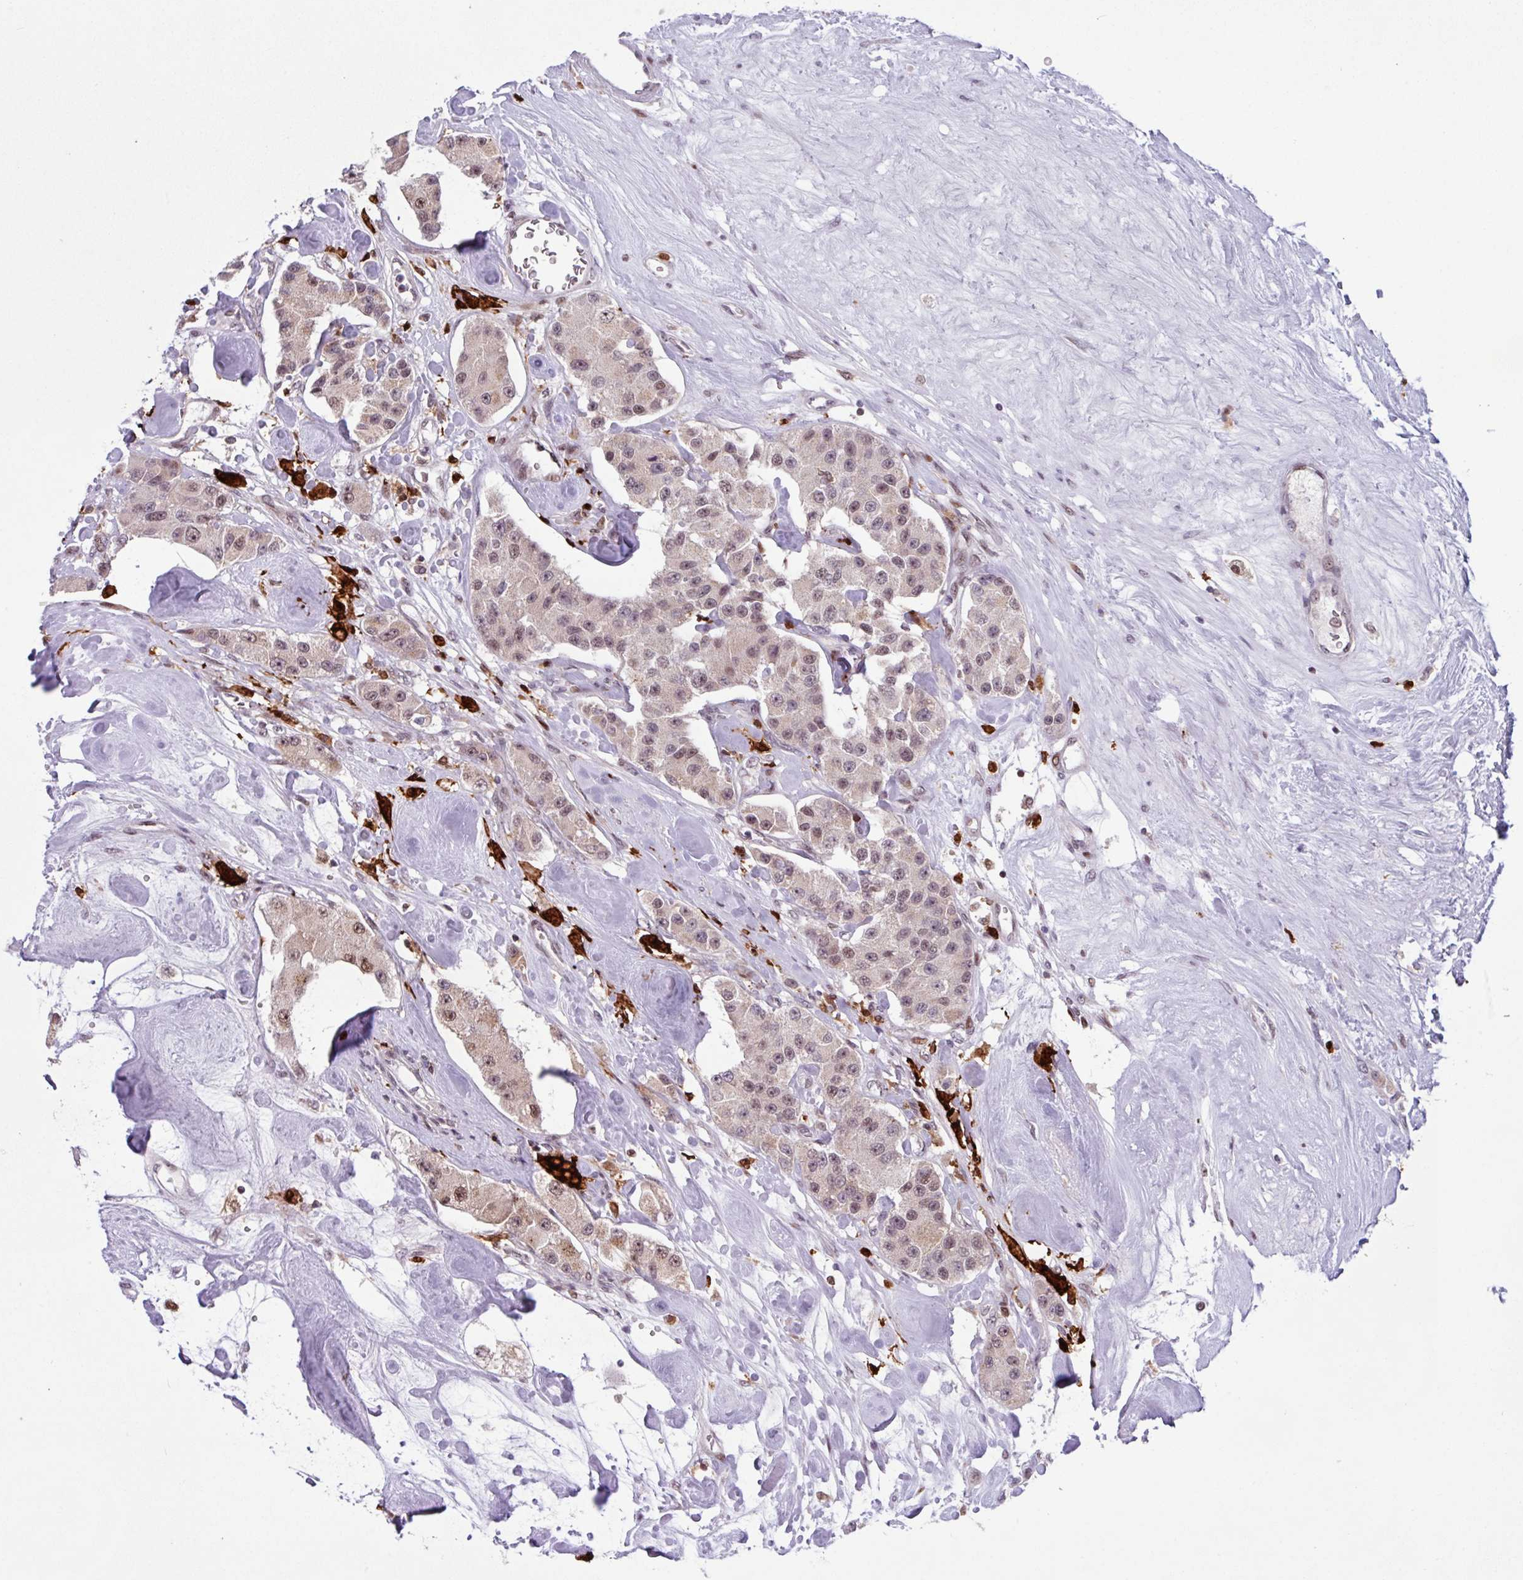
{"staining": {"intensity": "weak", "quantity": ">75%", "location": "cytoplasmic/membranous,nuclear"}, "tissue": "carcinoid", "cell_type": "Tumor cells", "image_type": "cancer", "snomed": [{"axis": "morphology", "description": "Carcinoid, malignant, NOS"}, {"axis": "topography", "description": "Pancreas"}], "caption": "This is a micrograph of immunohistochemistry staining of carcinoid (malignant), which shows weak staining in the cytoplasmic/membranous and nuclear of tumor cells.", "gene": "BRD3", "patient": {"sex": "male", "age": 41}}